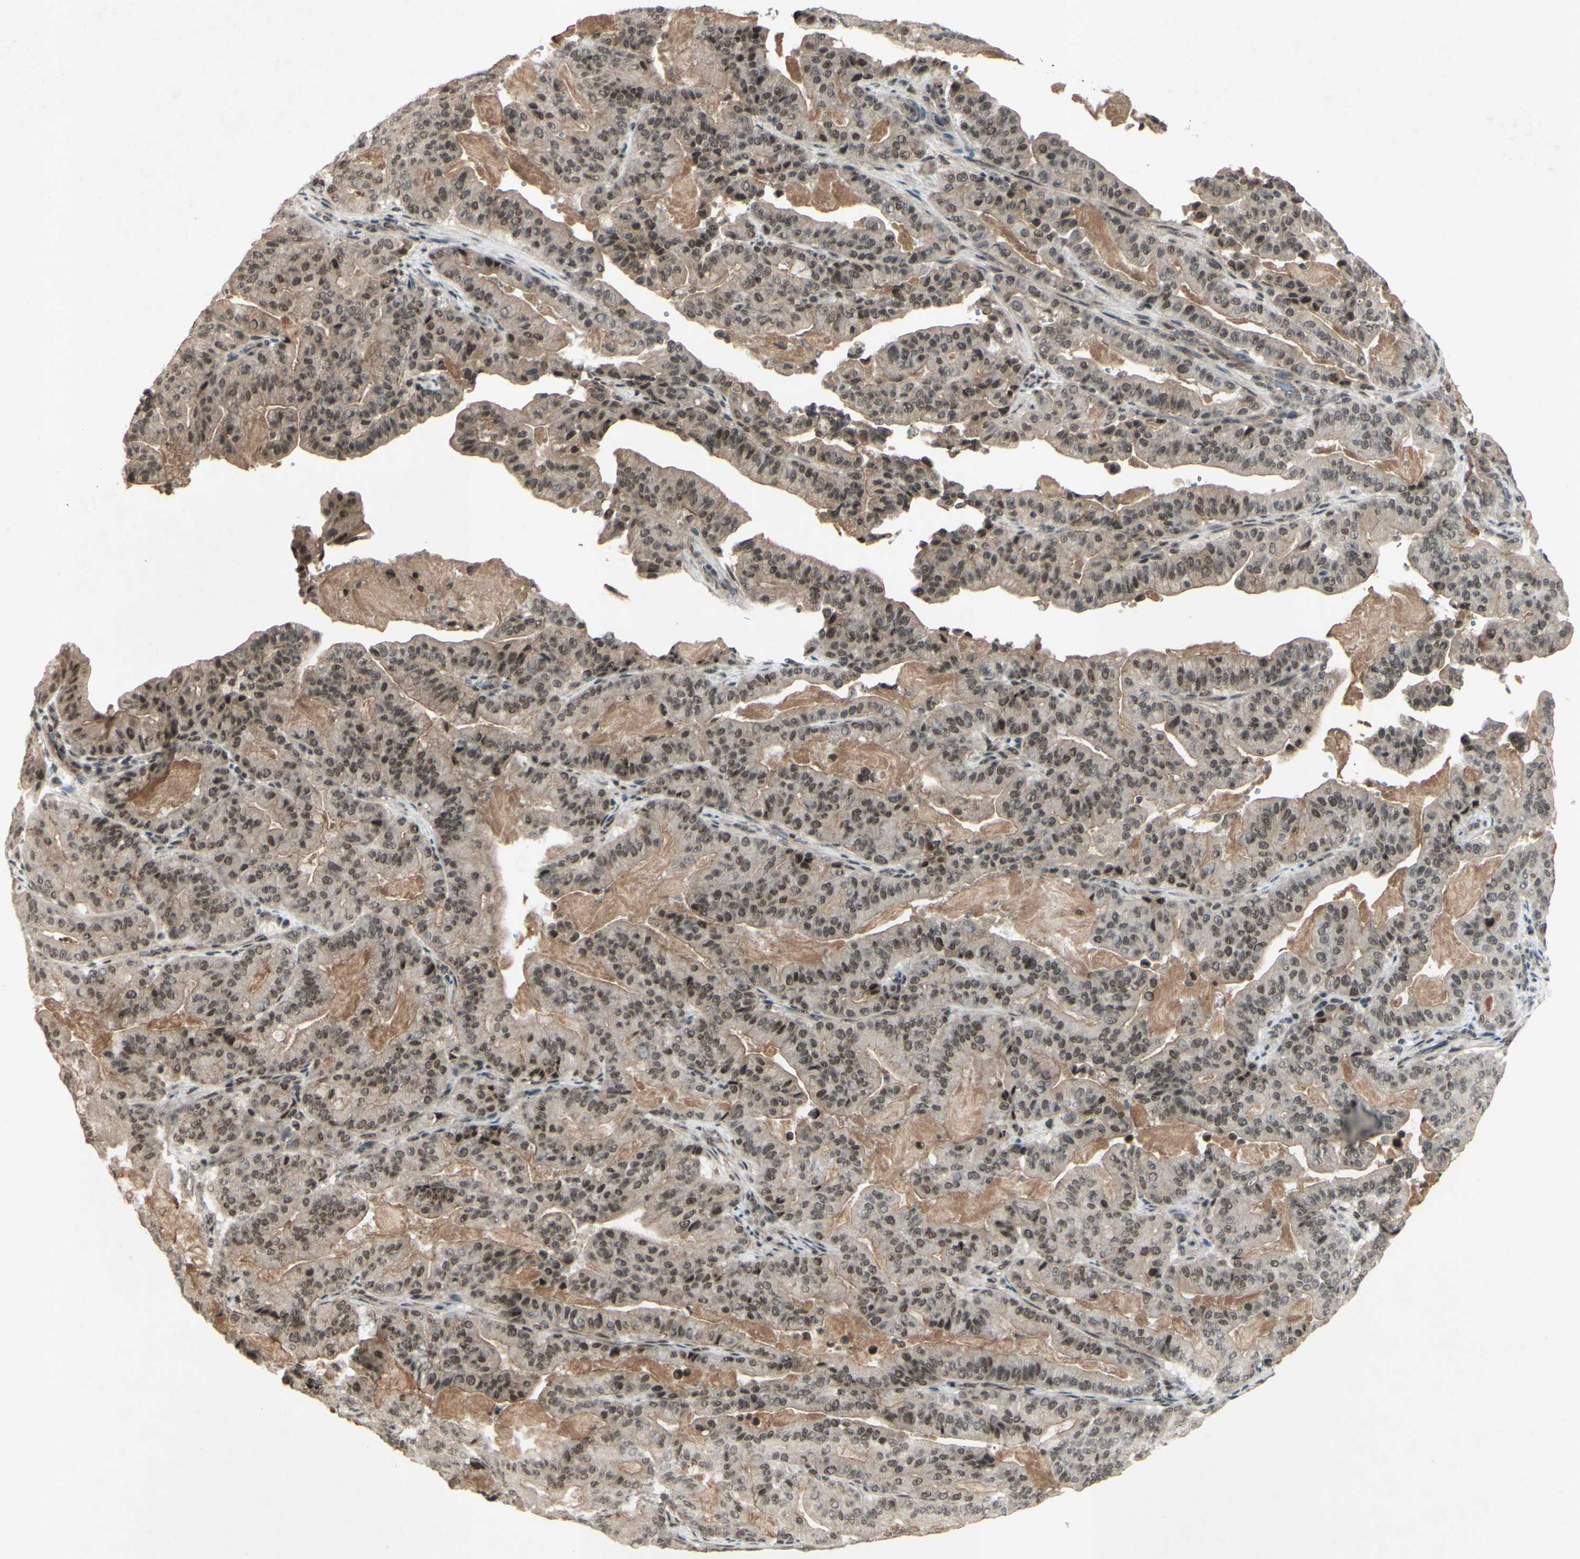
{"staining": {"intensity": "weak", "quantity": ">75%", "location": "nuclear"}, "tissue": "pancreatic cancer", "cell_type": "Tumor cells", "image_type": "cancer", "snomed": [{"axis": "morphology", "description": "Adenocarcinoma, NOS"}, {"axis": "topography", "description": "Pancreas"}], "caption": "Pancreatic adenocarcinoma stained with immunohistochemistry exhibits weak nuclear expression in about >75% of tumor cells.", "gene": "SNW1", "patient": {"sex": "male", "age": 63}}